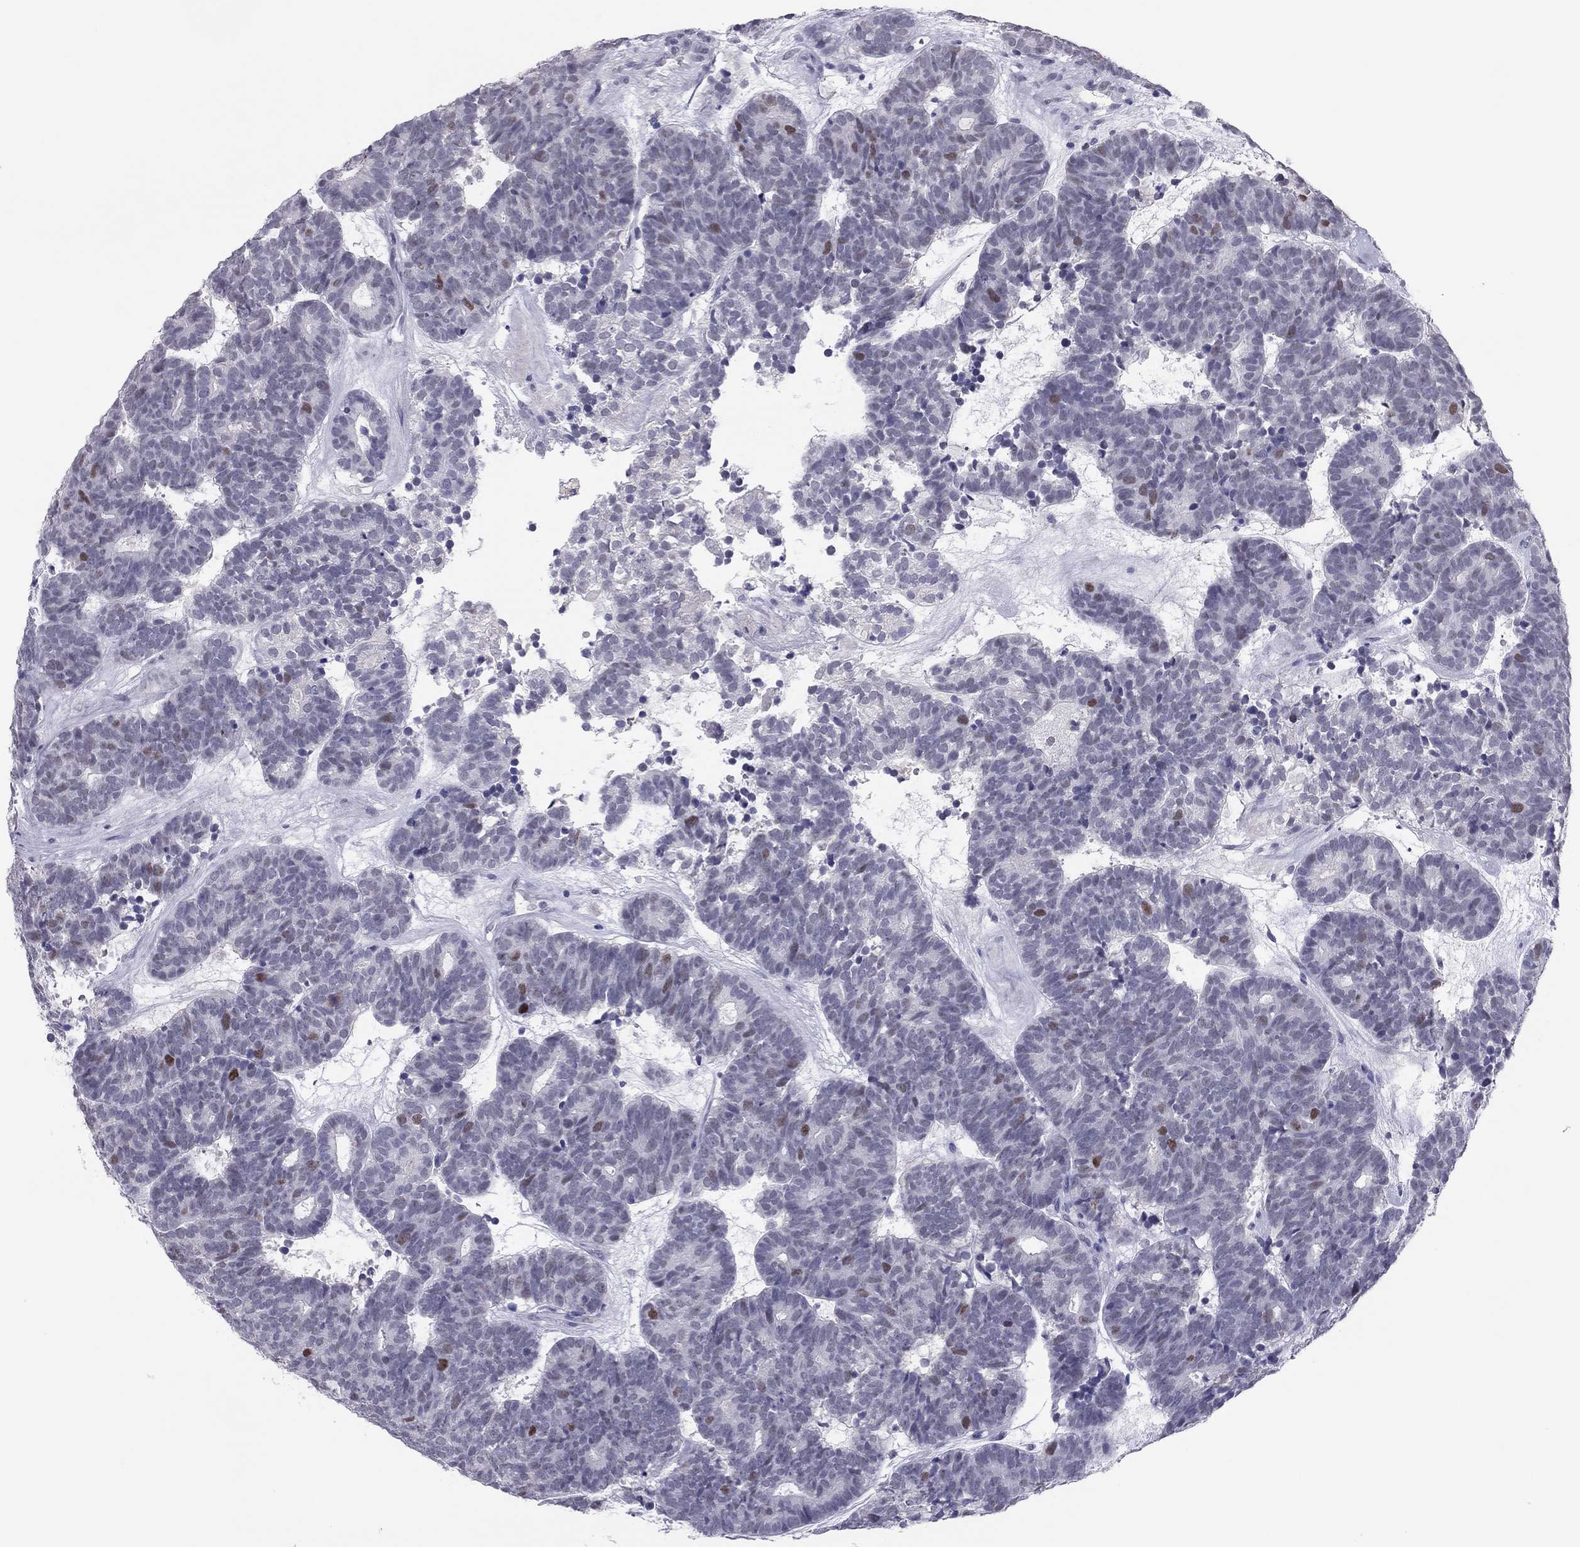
{"staining": {"intensity": "moderate", "quantity": "<25%", "location": "nuclear"}, "tissue": "head and neck cancer", "cell_type": "Tumor cells", "image_type": "cancer", "snomed": [{"axis": "morphology", "description": "Adenocarcinoma, NOS"}, {"axis": "topography", "description": "Head-Neck"}], "caption": "Adenocarcinoma (head and neck) tissue shows moderate nuclear staining in approximately <25% of tumor cells, visualized by immunohistochemistry.", "gene": "PHOX2A", "patient": {"sex": "female", "age": 81}}